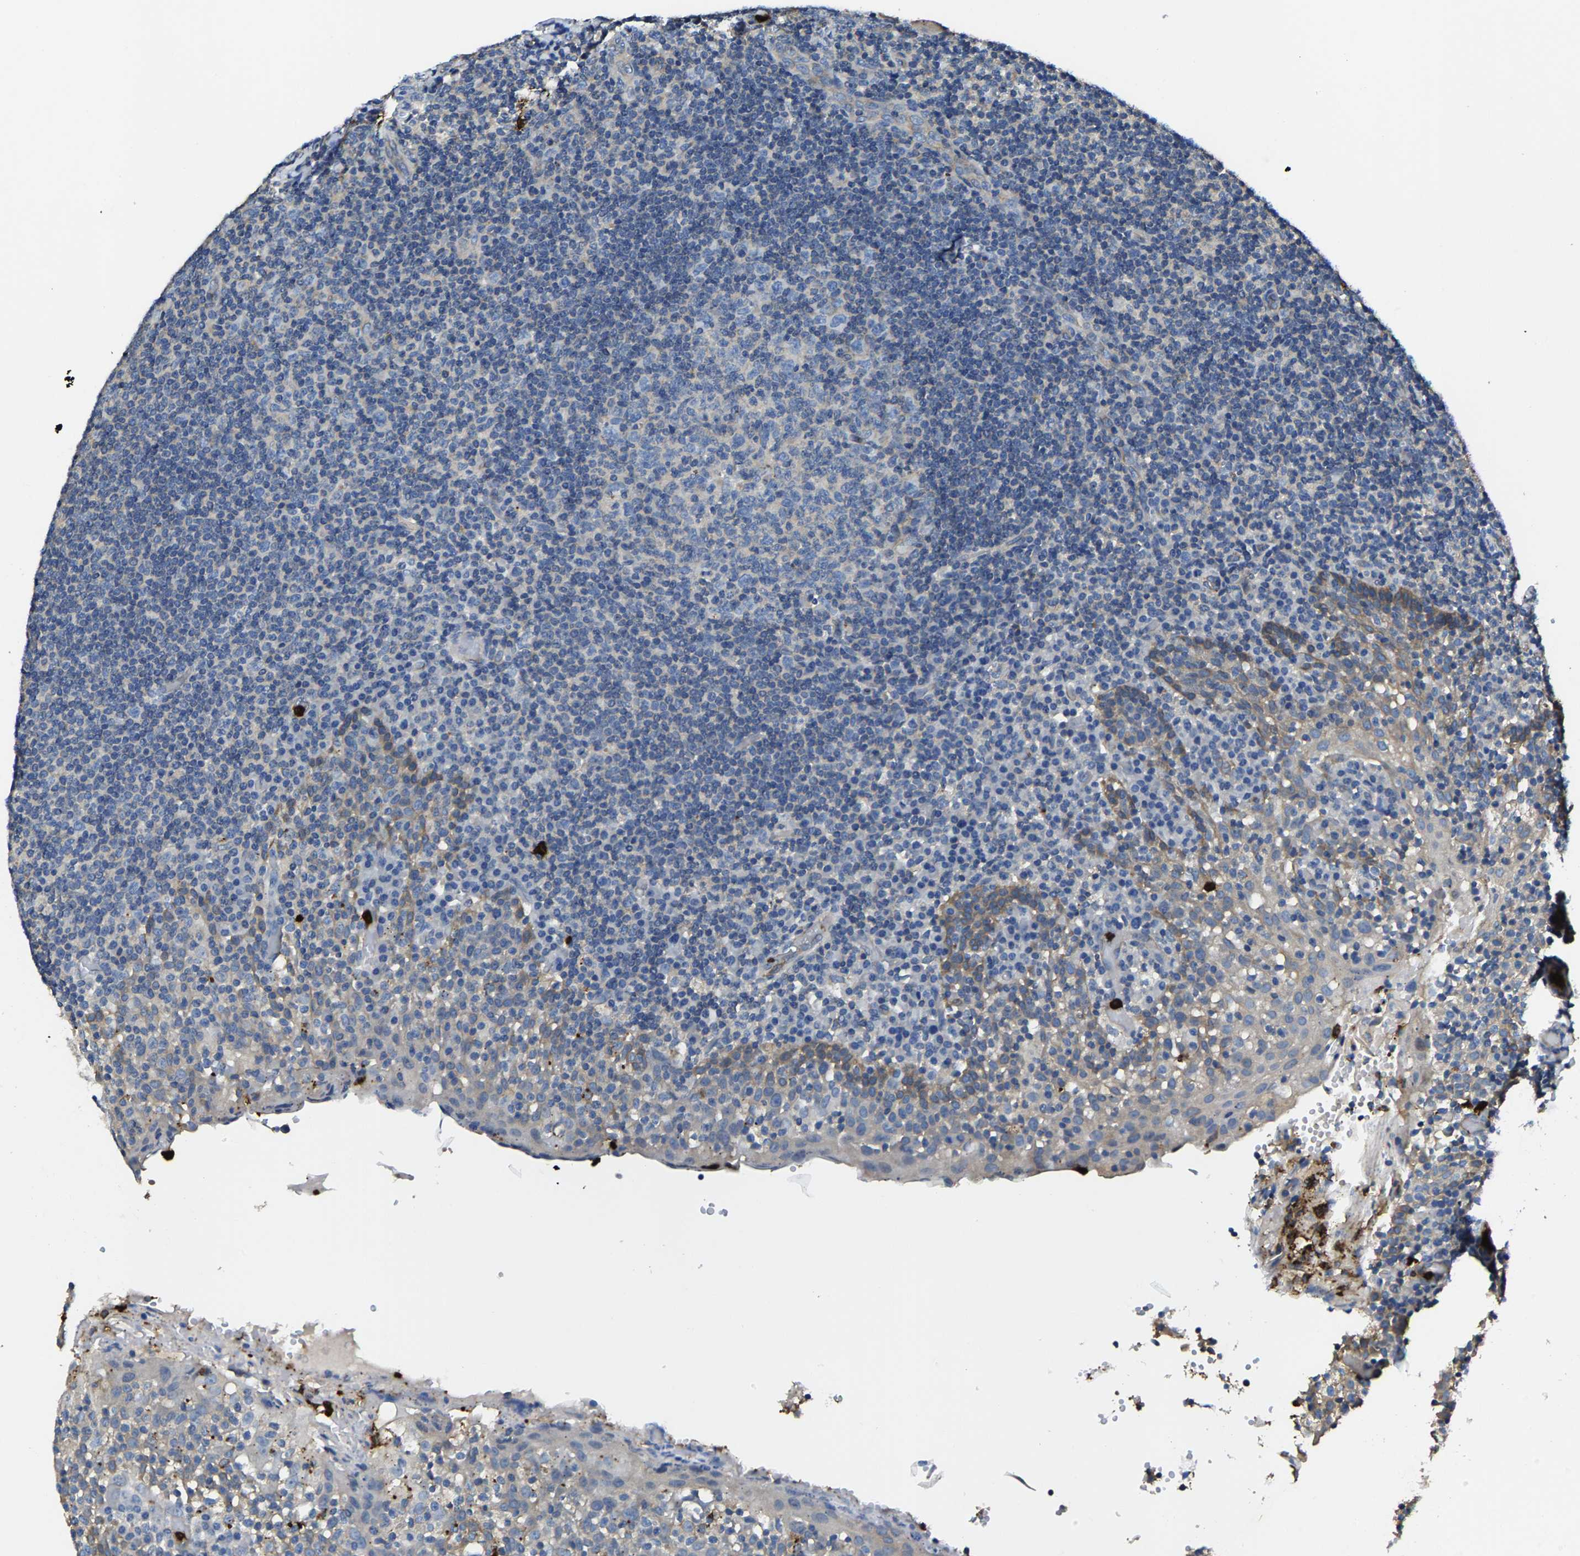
{"staining": {"intensity": "negative", "quantity": "none", "location": "none"}, "tissue": "tonsil", "cell_type": "Germinal center cells", "image_type": "normal", "snomed": [{"axis": "morphology", "description": "Normal tissue, NOS"}, {"axis": "topography", "description": "Tonsil"}], "caption": "Immunohistochemical staining of unremarkable tonsil displays no significant positivity in germinal center cells. (DAB immunohistochemistry (IHC) with hematoxylin counter stain).", "gene": "TRAF6", "patient": {"sex": "female", "age": 19}}